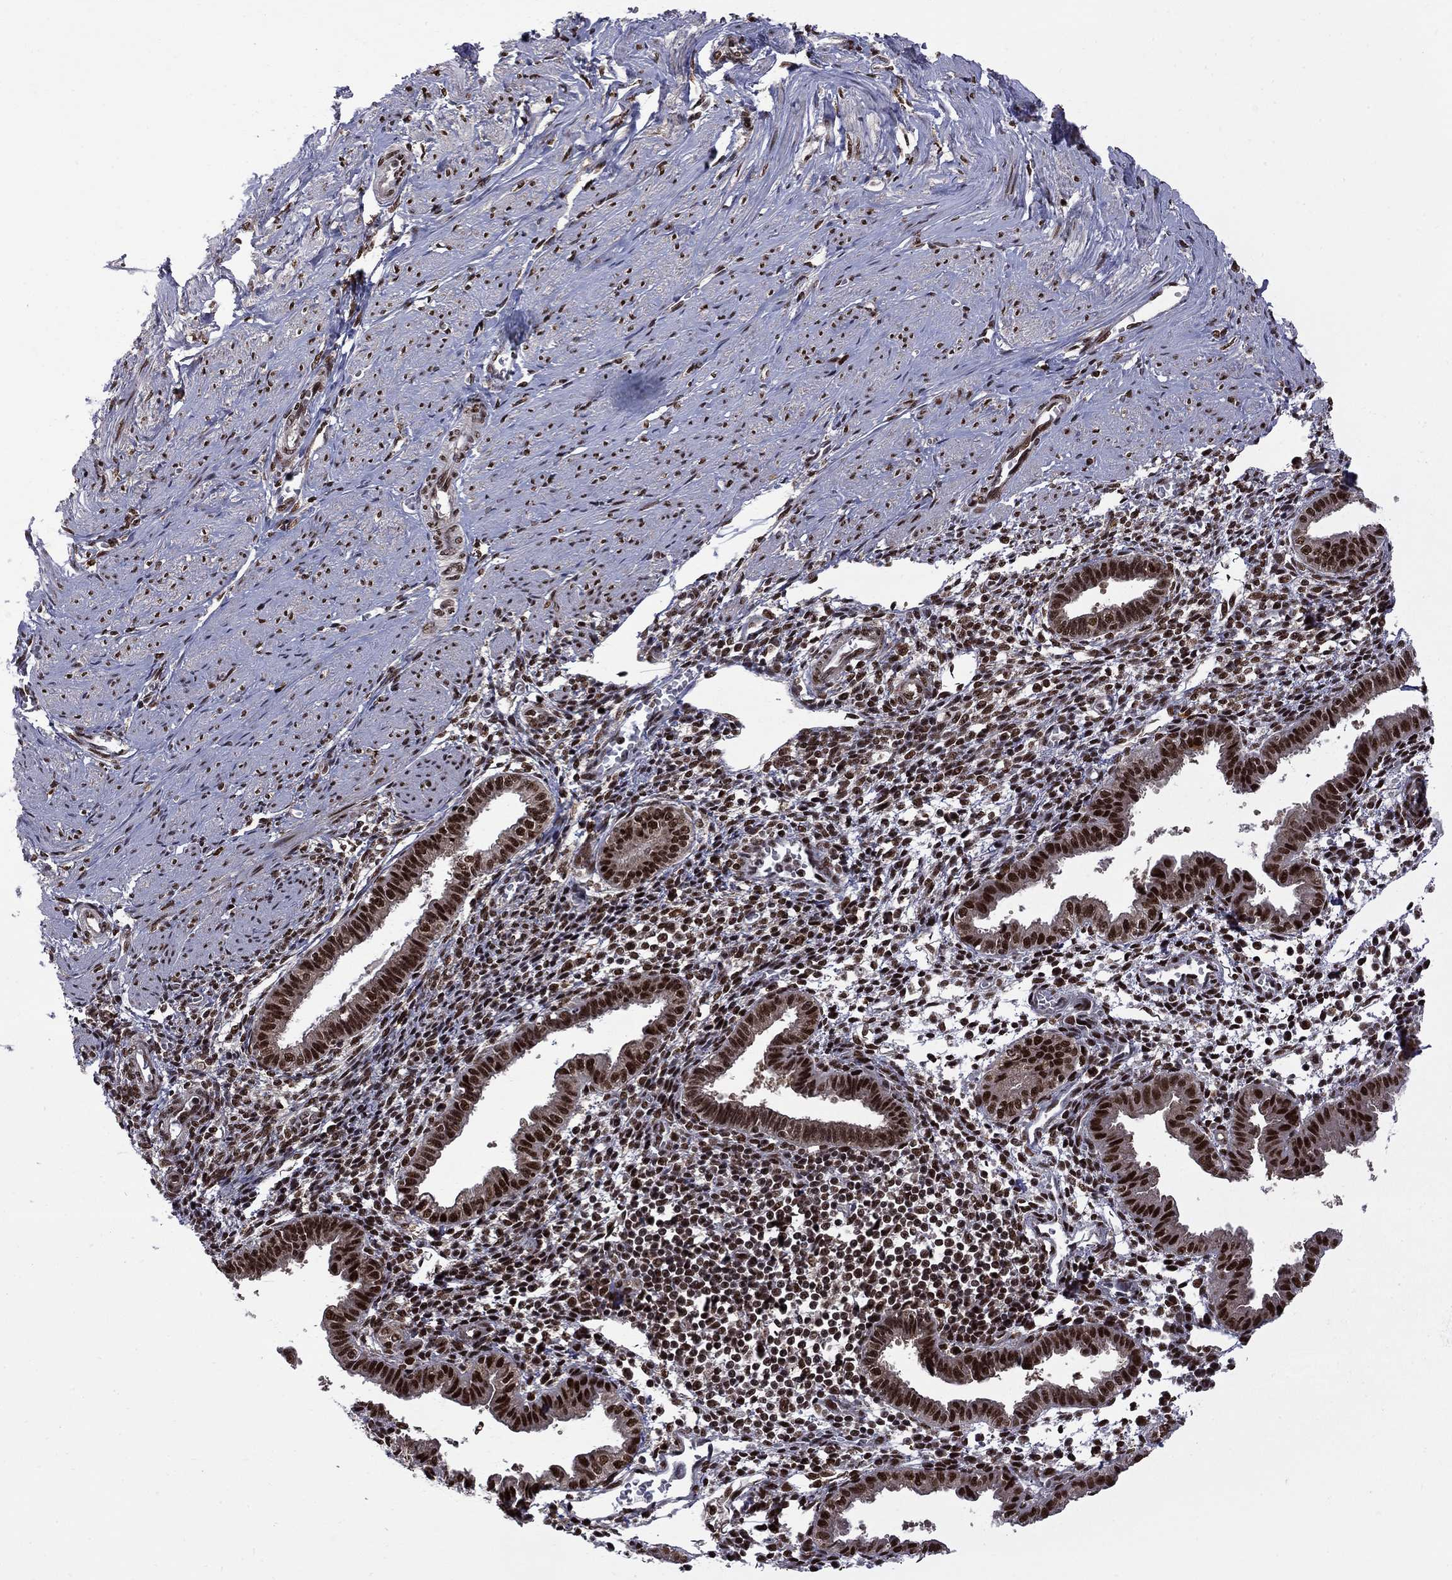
{"staining": {"intensity": "strong", "quantity": ">75%", "location": "nuclear"}, "tissue": "endometrium", "cell_type": "Cells in endometrial stroma", "image_type": "normal", "snomed": [{"axis": "morphology", "description": "Normal tissue, NOS"}, {"axis": "topography", "description": "Endometrium"}], "caption": "High-magnification brightfield microscopy of benign endometrium stained with DAB (brown) and counterstained with hematoxylin (blue). cells in endometrial stroma exhibit strong nuclear staining is present in approximately>75% of cells.", "gene": "MED25", "patient": {"sex": "female", "age": 37}}